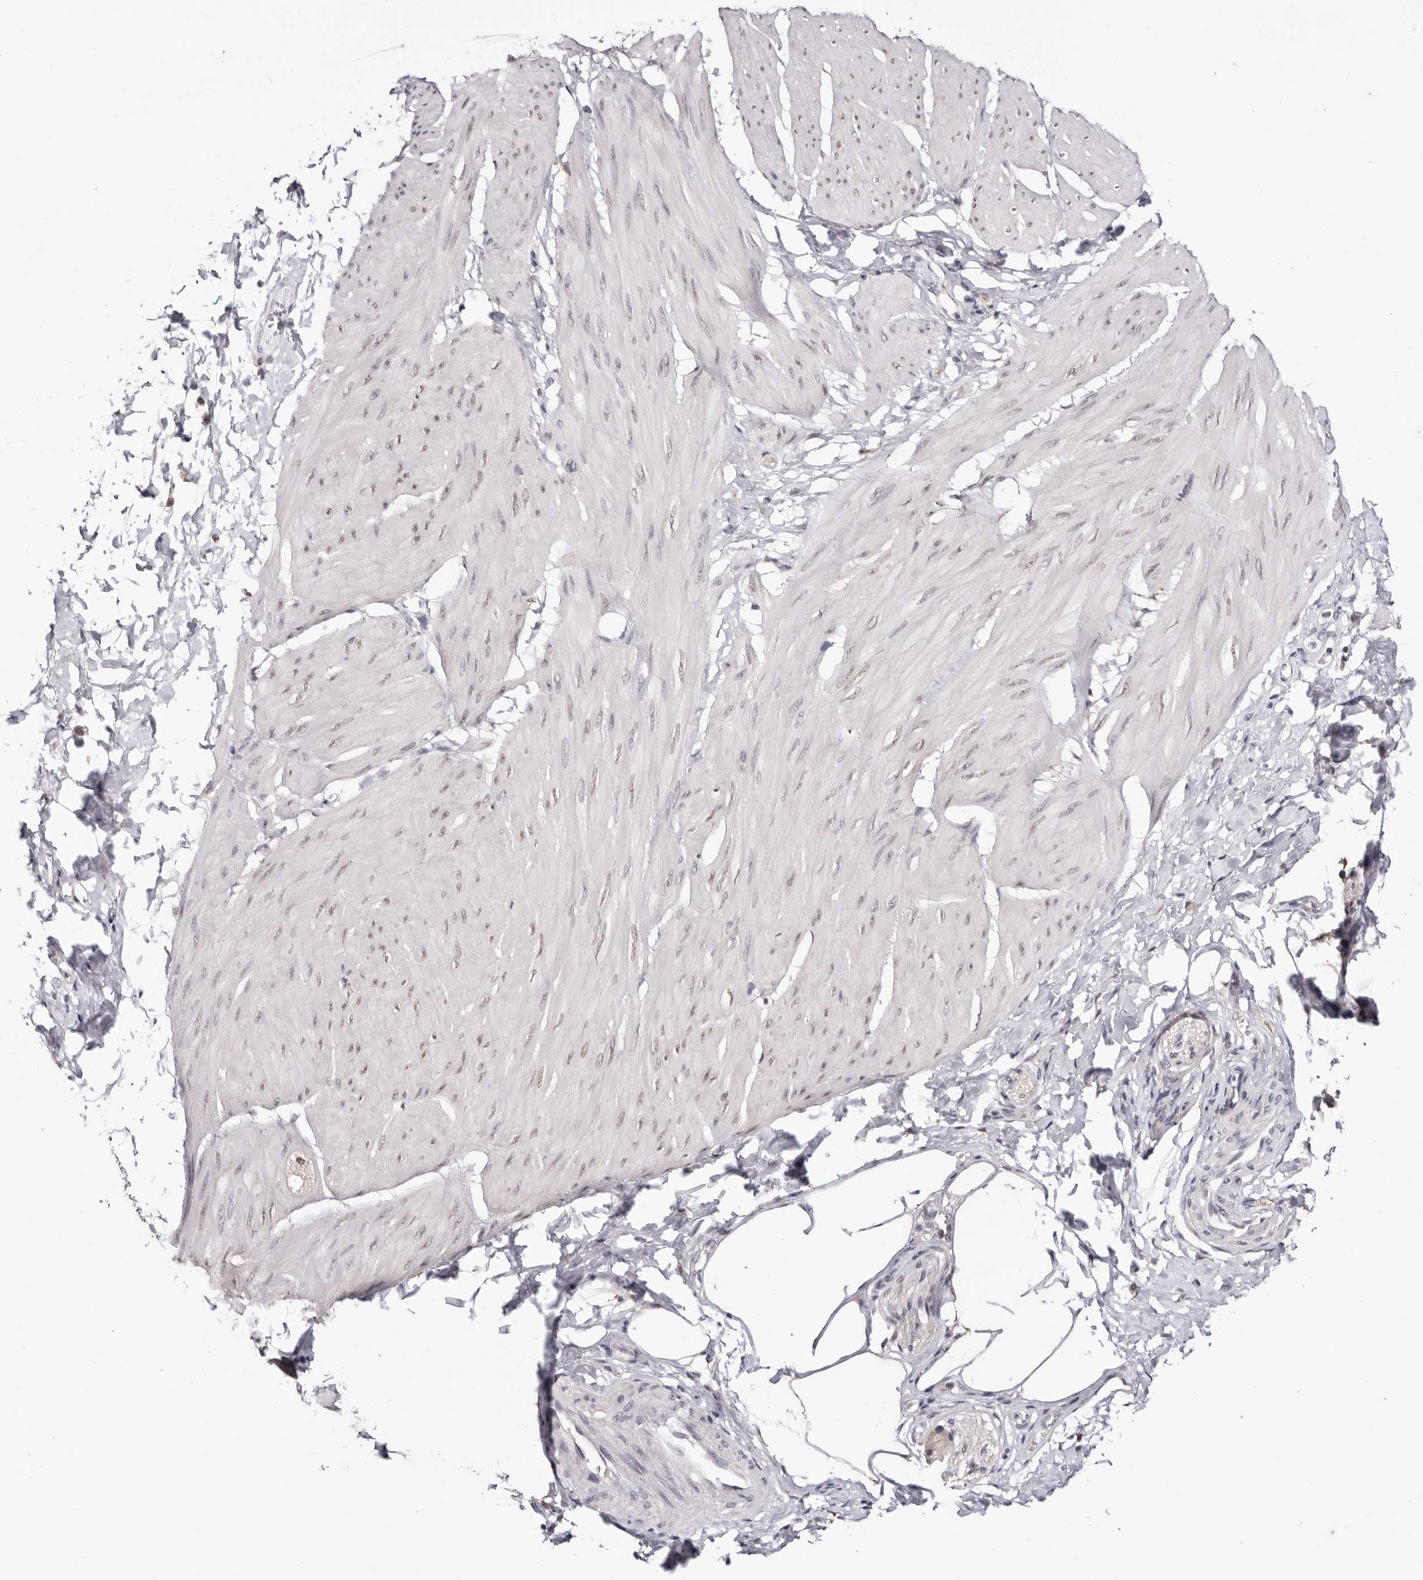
{"staining": {"intensity": "weak", "quantity": "<25%", "location": "nuclear"}, "tissue": "smooth muscle", "cell_type": "Smooth muscle cells", "image_type": "normal", "snomed": [{"axis": "morphology", "description": "Urothelial carcinoma, High grade"}, {"axis": "topography", "description": "Urinary bladder"}], "caption": "Immunohistochemistry (IHC) photomicrograph of normal smooth muscle stained for a protein (brown), which shows no expression in smooth muscle cells.", "gene": "TYW3", "patient": {"sex": "male", "age": 46}}